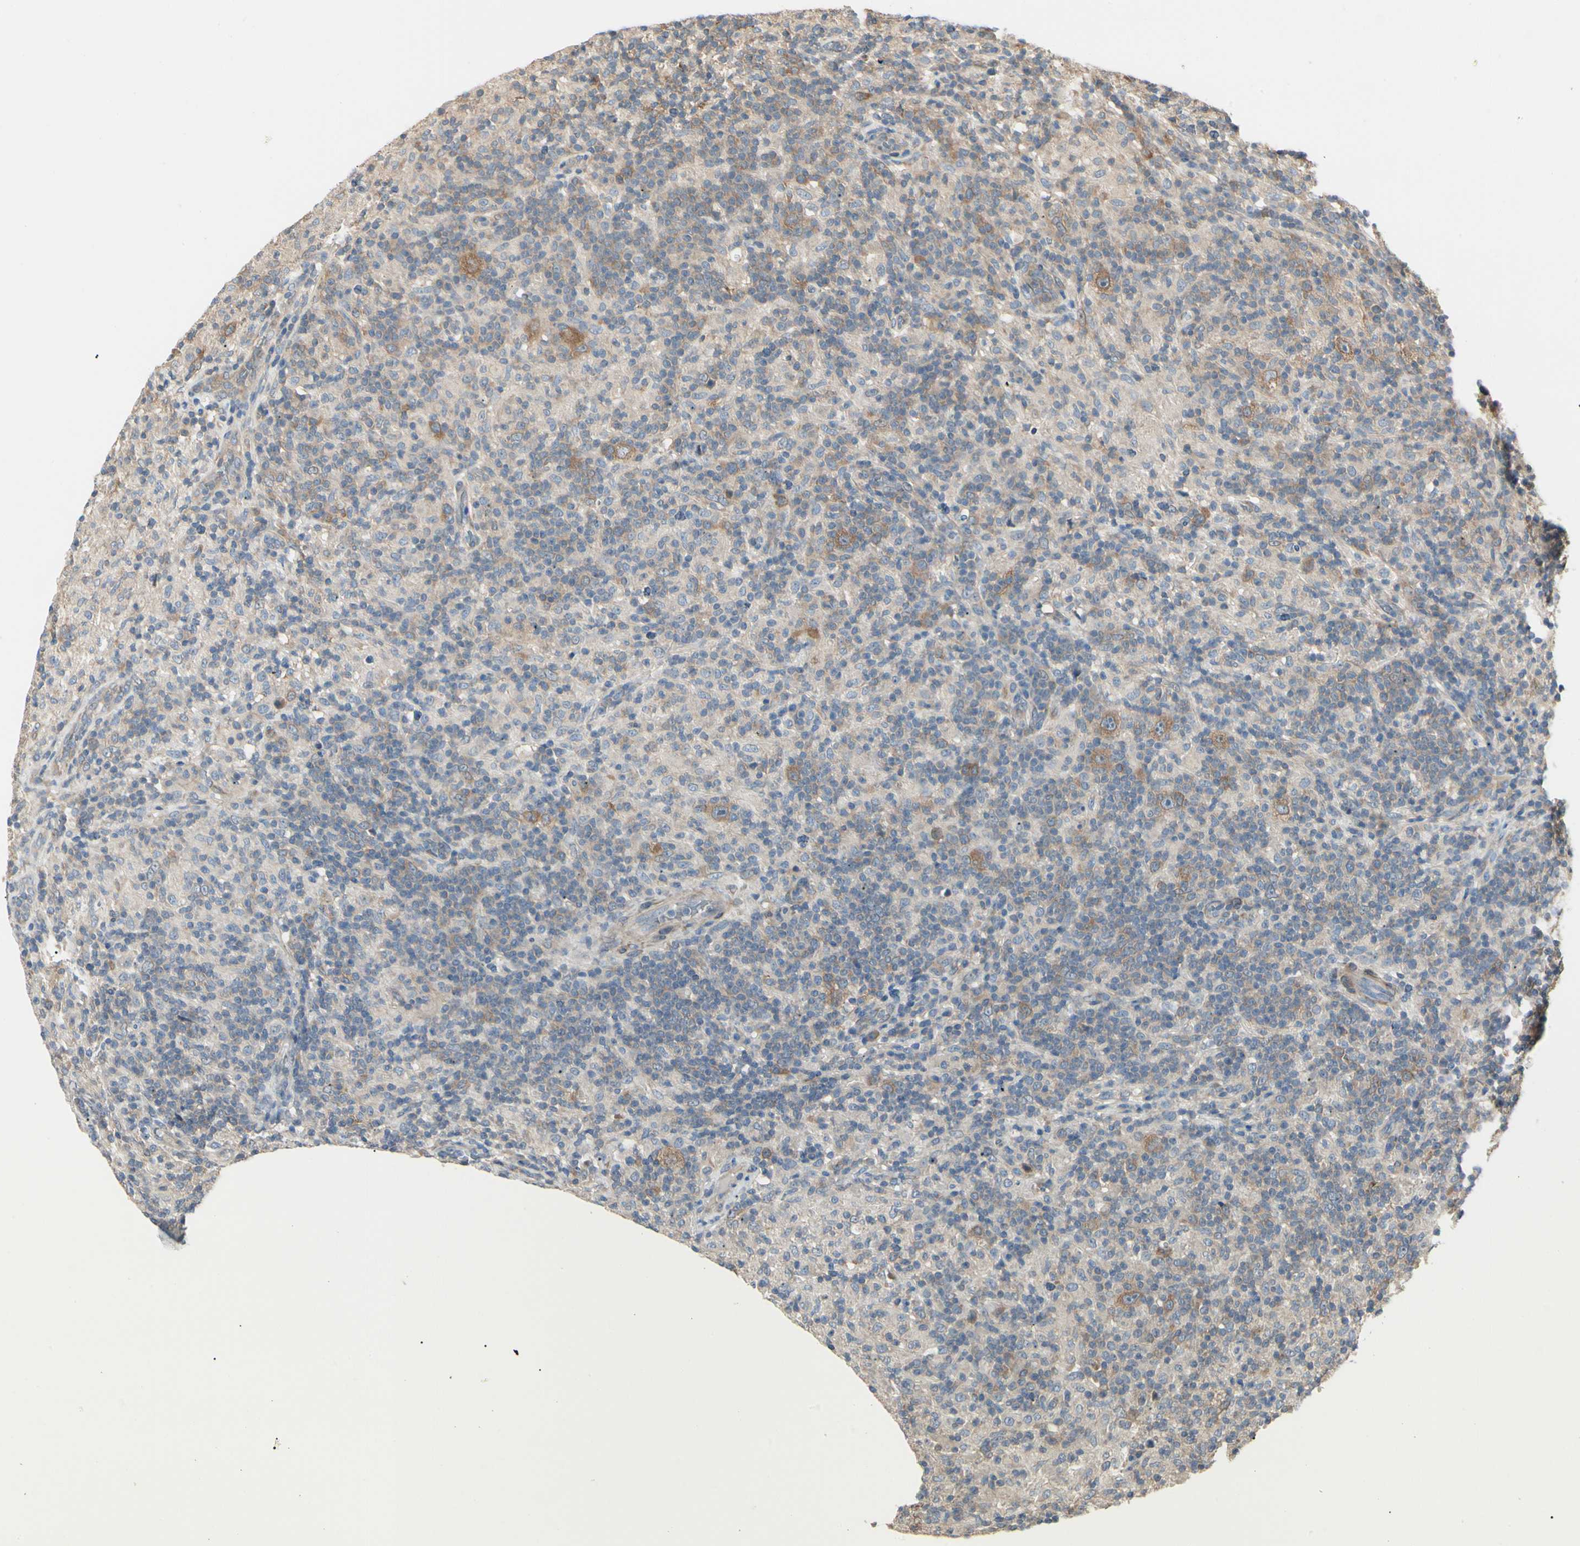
{"staining": {"intensity": "moderate", "quantity": ">75%", "location": "cytoplasmic/membranous"}, "tissue": "lymphoma", "cell_type": "Tumor cells", "image_type": "cancer", "snomed": [{"axis": "morphology", "description": "Hodgkin's disease, NOS"}, {"axis": "topography", "description": "Lymph node"}], "caption": "Protein expression analysis of human Hodgkin's disease reveals moderate cytoplasmic/membranous expression in approximately >75% of tumor cells. Using DAB (3,3'-diaminobenzidine) (brown) and hematoxylin (blue) stains, captured at high magnification using brightfield microscopy.", "gene": "IRAG1", "patient": {"sex": "male", "age": 70}}